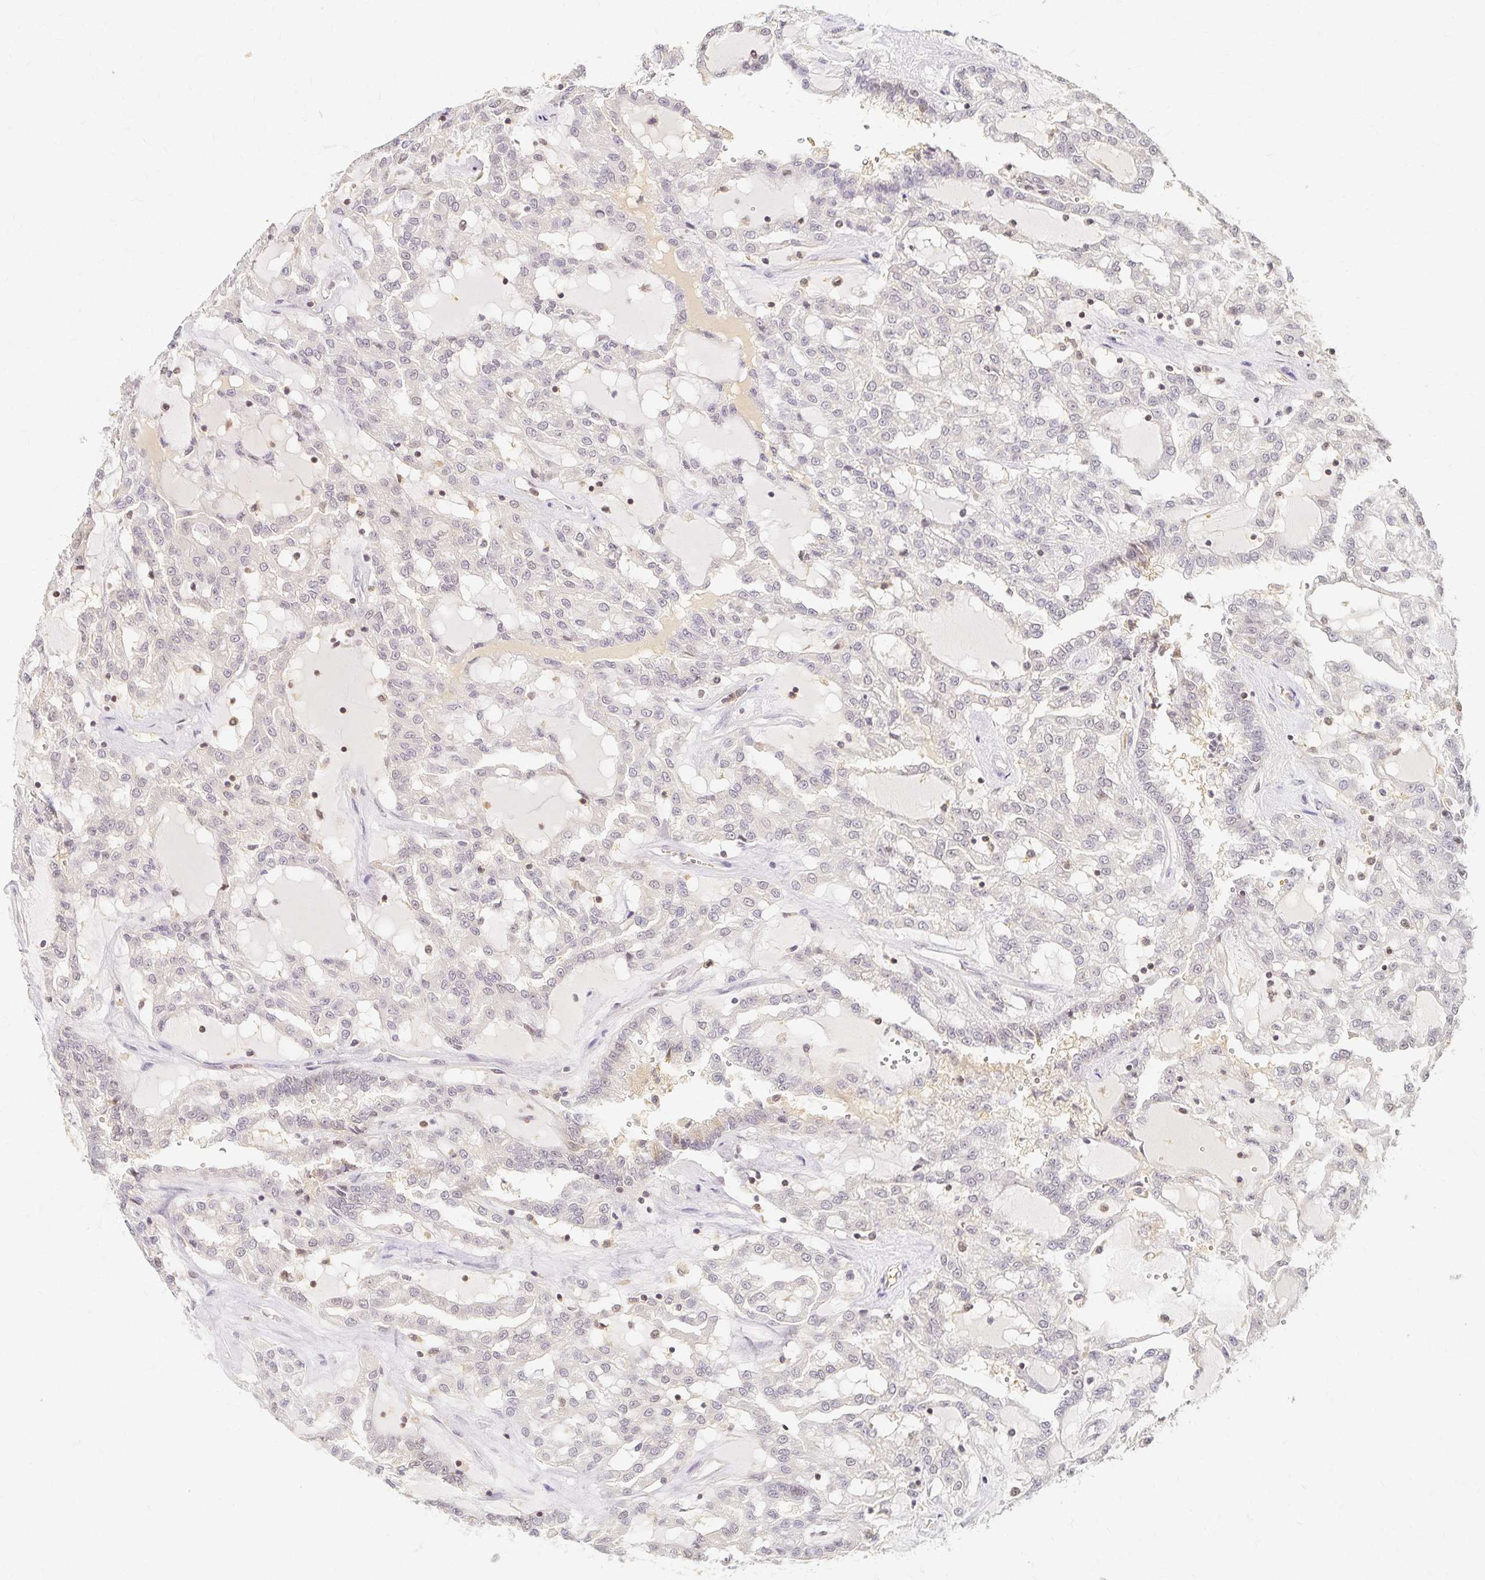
{"staining": {"intensity": "negative", "quantity": "none", "location": "none"}, "tissue": "renal cancer", "cell_type": "Tumor cells", "image_type": "cancer", "snomed": [{"axis": "morphology", "description": "Adenocarcinoma, NOS"}, {"axis": "topography", "description": "Kidney"}], "caption": "Tumor cells are negative for brown protein staining in adenocarcinoma (renal).", "gene": "AZGP1", "patient": {"sex": "male", "age": 63}}